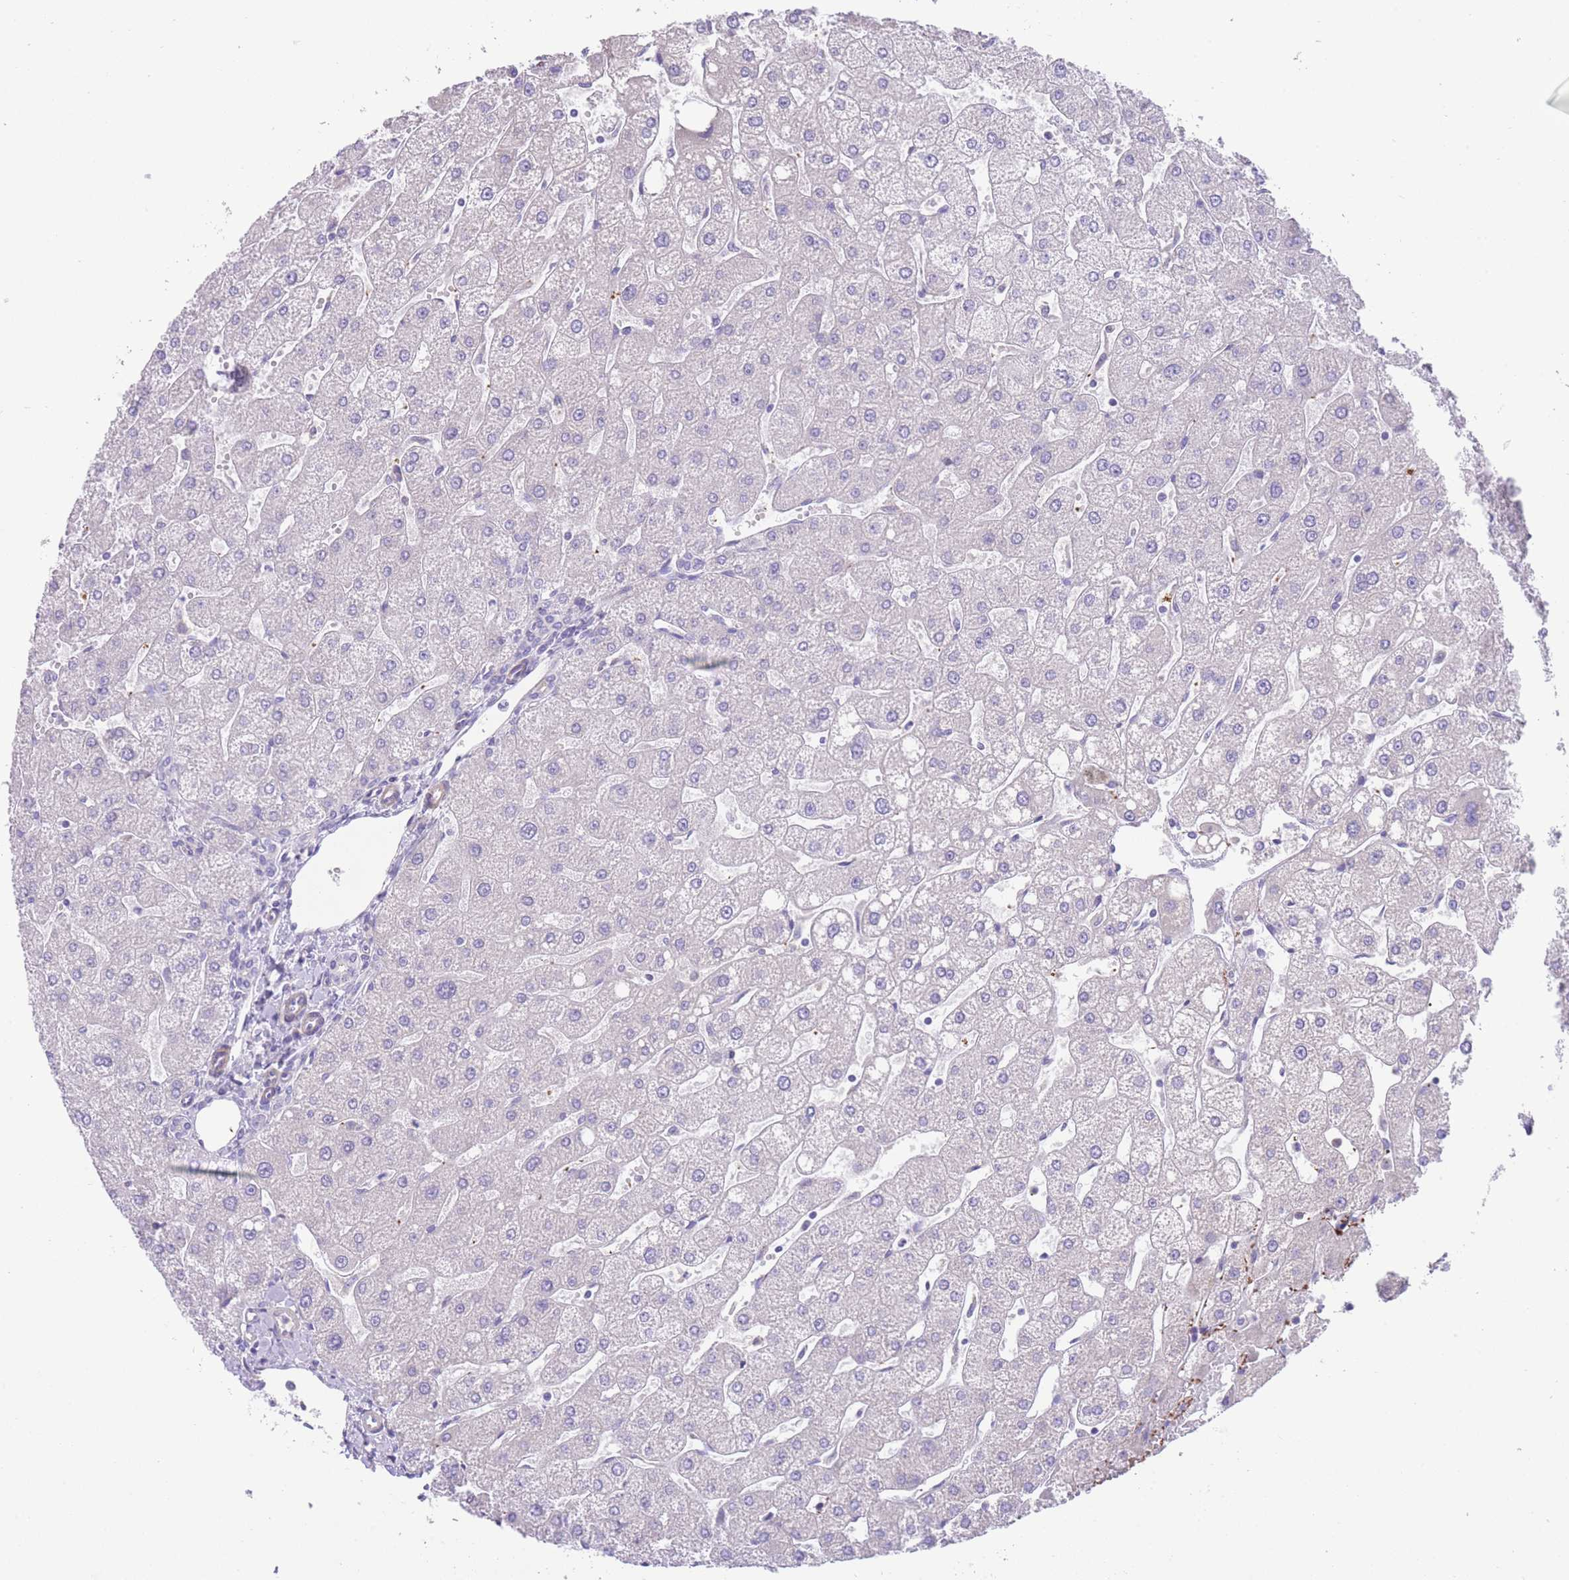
{"staining": {"intensity": "negative", "quantity": "none", "location": "none"}, "tissue": "liver", "cell_type": "Cholangiocytes", "image_type": "normal", "snomed": [{"axis": "morphology", "description": "Normal tissue, NOS"}, {"axis": "topography", "description": "Liver"}], "caption": "Cholangiocytes are negative for brown protein staining in unremarkable liver. (IHC, brightfield microscopy, high magnification).", "gene": "ENSG00000289258", "patient": {"sex": "male", "age": 67}}